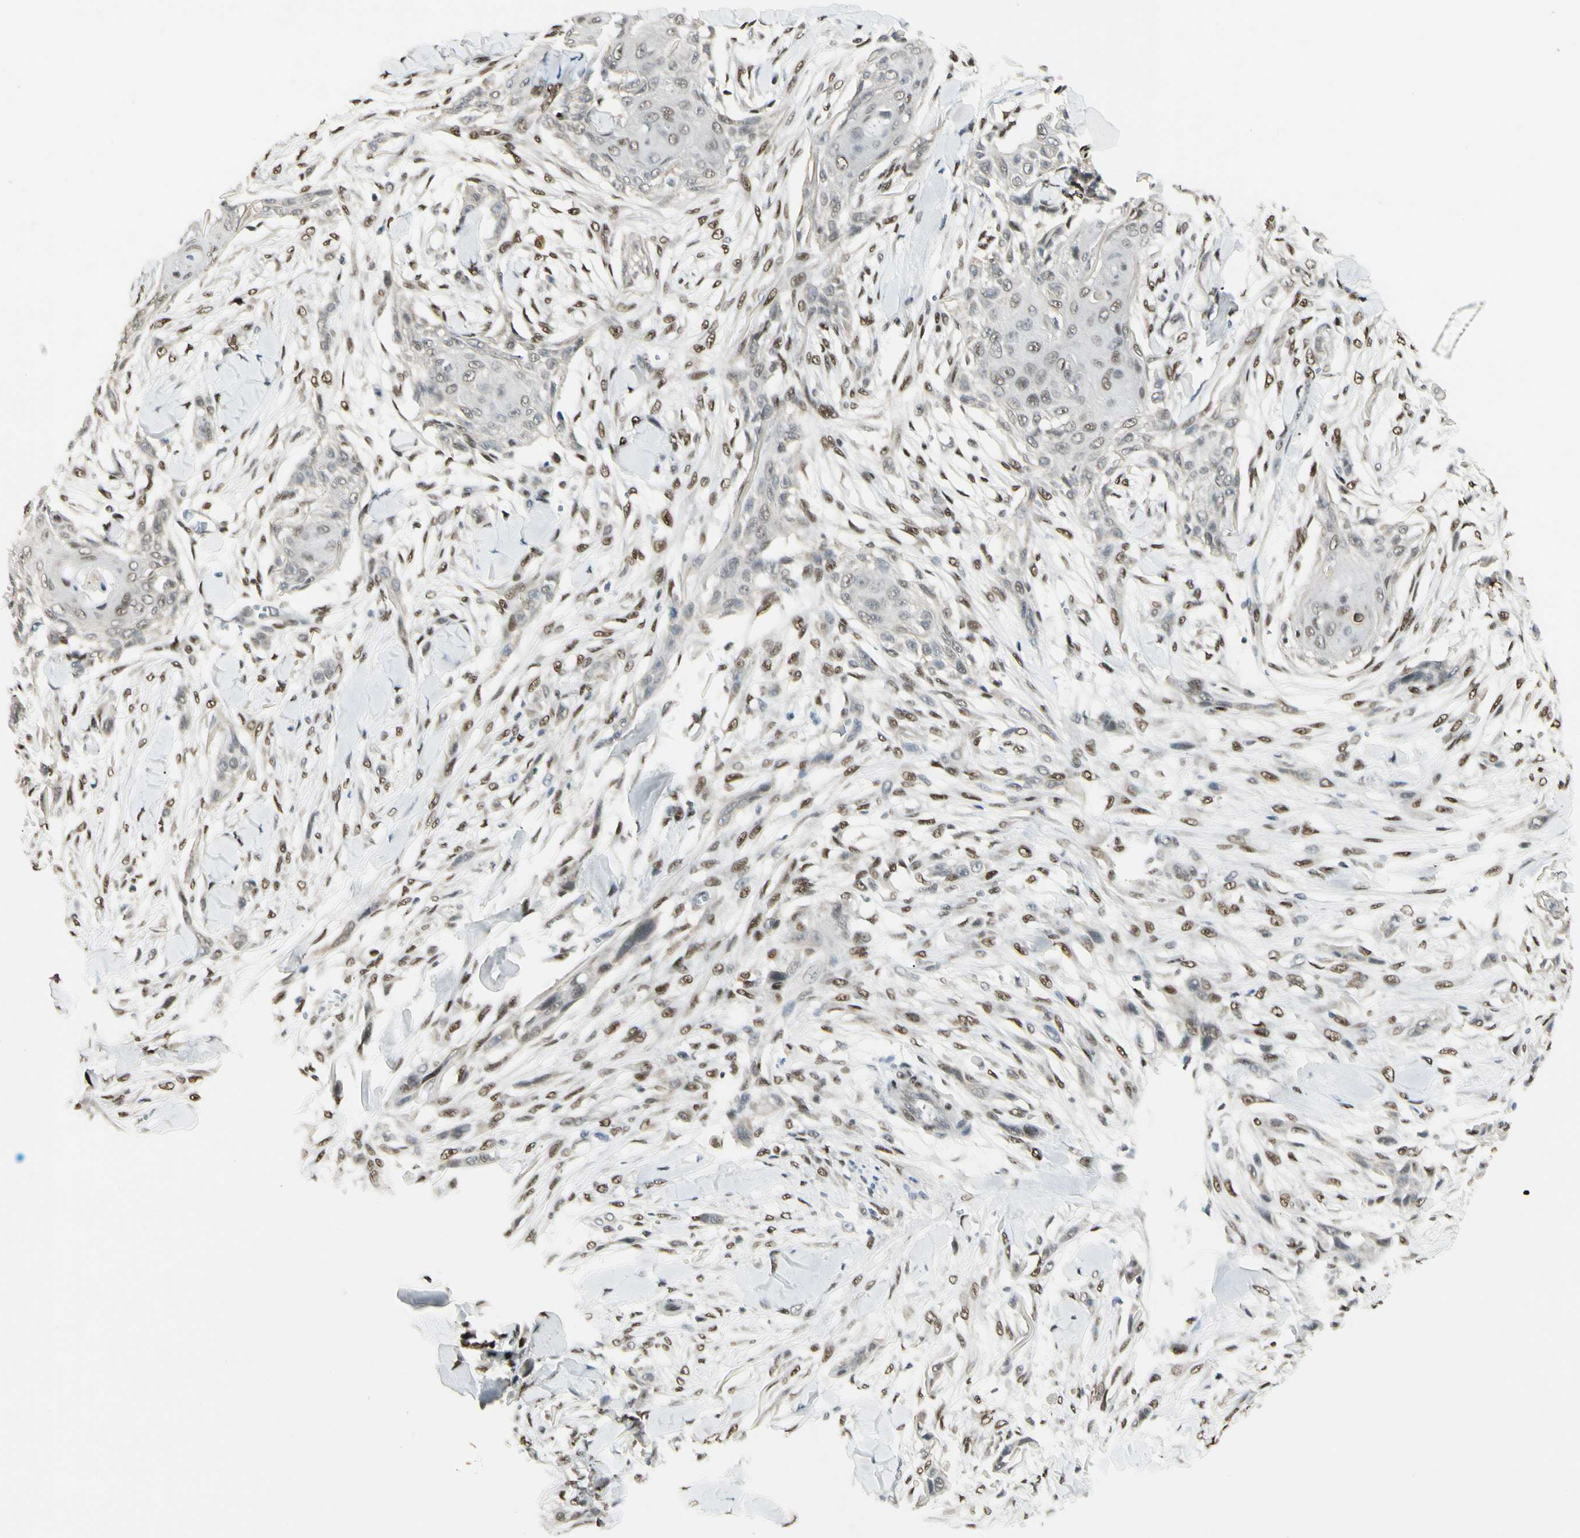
{"staining": {"intensity": "moderate", "quantity": "25%-75%", "location": "nuclear"}, "tissue": "skin cancer", "cell_type": "Tumor cells", "image_type": "cancer", "snomed": [{"axis": "morphology", "description": "Squamous cell carcinoma, NOS"}, {"axis": "topography", "description": "Skin"}], "caption": "DAB (3,3'-diaminobenzidine) immunohistochemical staining of skin cancer exhibits moderate nuclear protein staining in approximately 25%-75% of tumor cells. Immunohistochemistry stains the protein in brown and the nuclei are stained blue.", "gene": "ATXN1", "patient": {"sex": "female", "age": 59}}